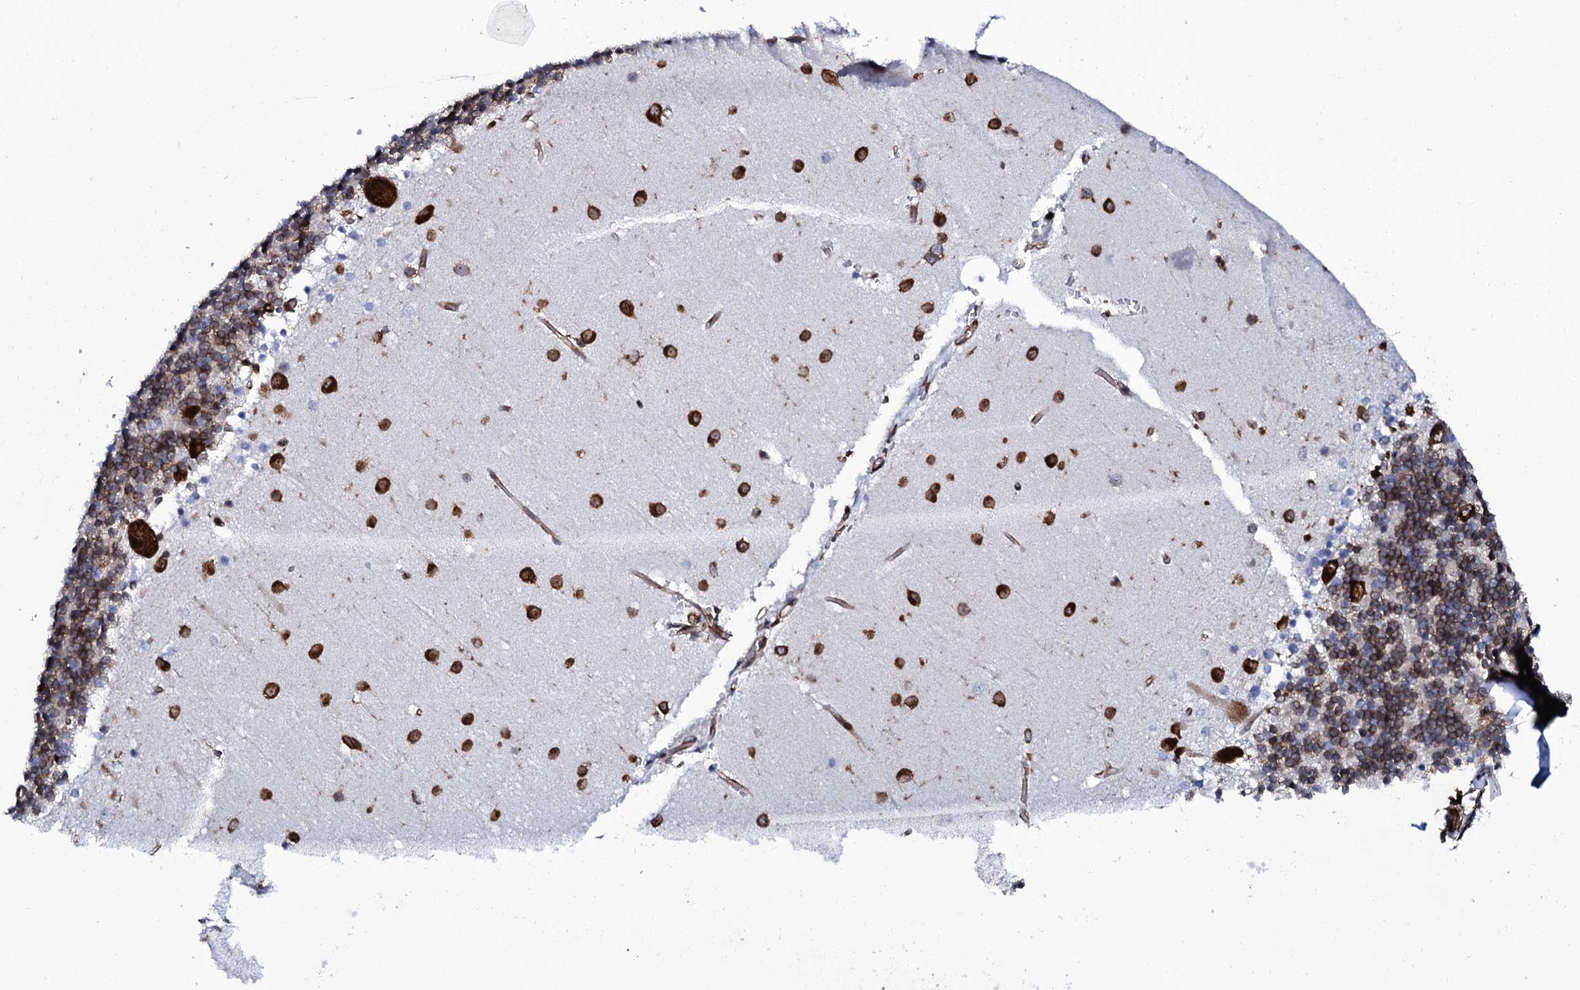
{"staining": {"intensity": "moderate", "quantity": "25%-75%", "location": "cytoplasmic/membranous"}, "tissue": "cerebellum", "cell_type": "Cells in granular layer", "image_type": "normal", "snomed": [{"axis": "morphology", "description": "Normal tissue, NOS"}, {"axis": "topography", "description": "Cerebellum"}], "caption": "Immunohistochemistry (IHC) of benign human cerebellum displays medium levels of moderate cytoplasmic/membranous expression in approximately 25%-75% of cells in granular layer.", "gene": "SPTY2D1", "patient": {"sex": "male", "age": 54}}